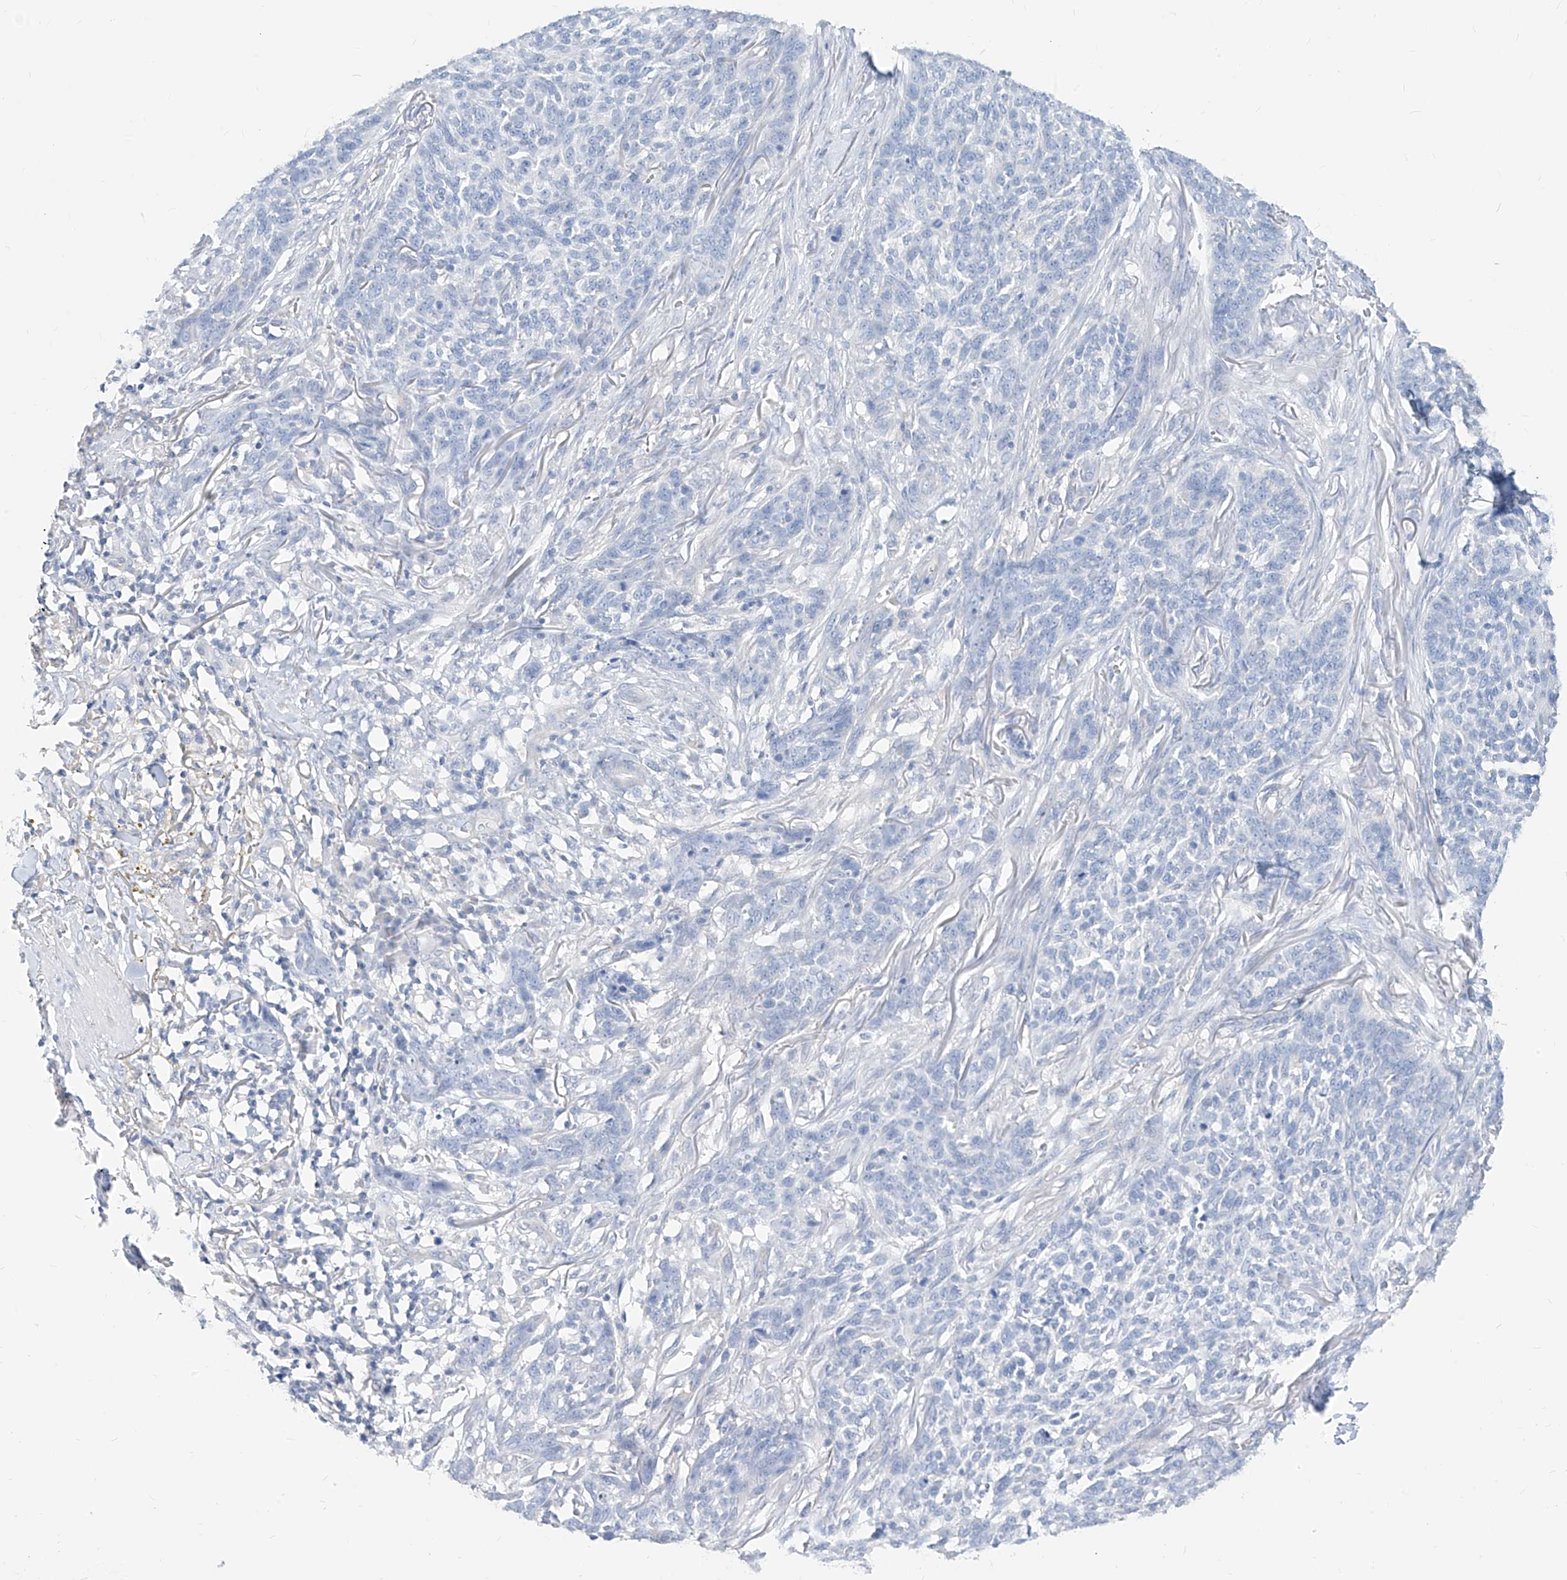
{"staining": {"intensity": "negative", "quantity": "none", "location": "none"}, "tissue": "skin cancer", "cell_type": "Tumor cells", "image_type": "cancer", "snomed": [{"axis": "morphology", "description": "Basal cell carcinoma"}, {"axis": "topography", "description": "Skin"}], "caption": "DAB immunohistochemical staining of human basal cell carcinoma (skin) reveals no significant staining in tumor cells.", "gene": "ZZEF1", "patient": {"sex": "male", "age": 85}}